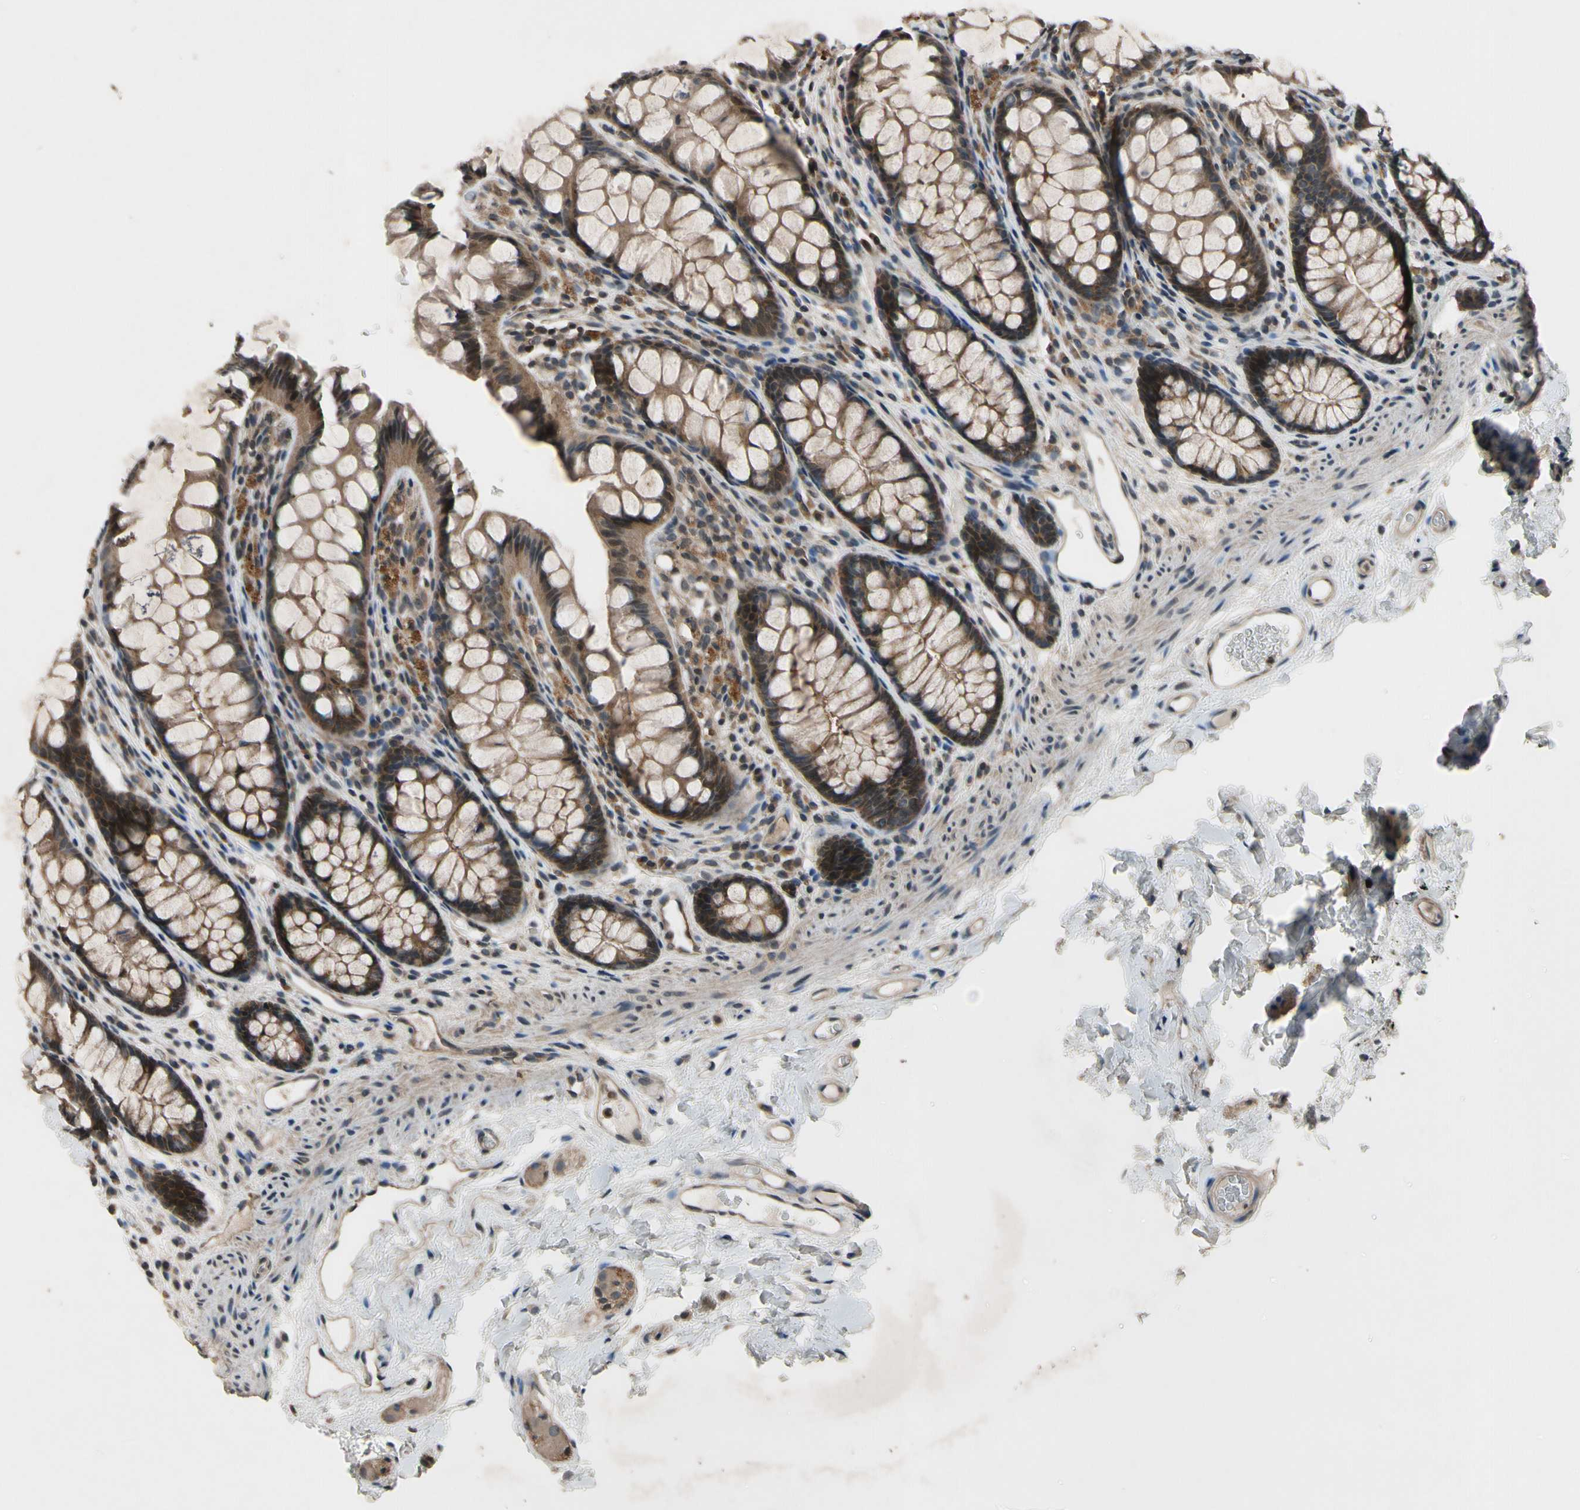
{"staining": {"intensity": "moderate", "quantity": ">75%", "location": "cytoplasmic/membranous"}, "tissue": "colon", "cell_type": "Endothelial cells", "image_type": "normal", "snomed": [{"axis": "morphology", "description": "Normal tissue, NOS"}, {"axis": "topography", "description": "Colon"}], "caption": "Protein staining reveals moderate cytoplasmic/membranous expression in about >75% of endothelial cells in benign colon.", "gene": "MBTPS2", "patient": {"sex": "female", "age": 55}}